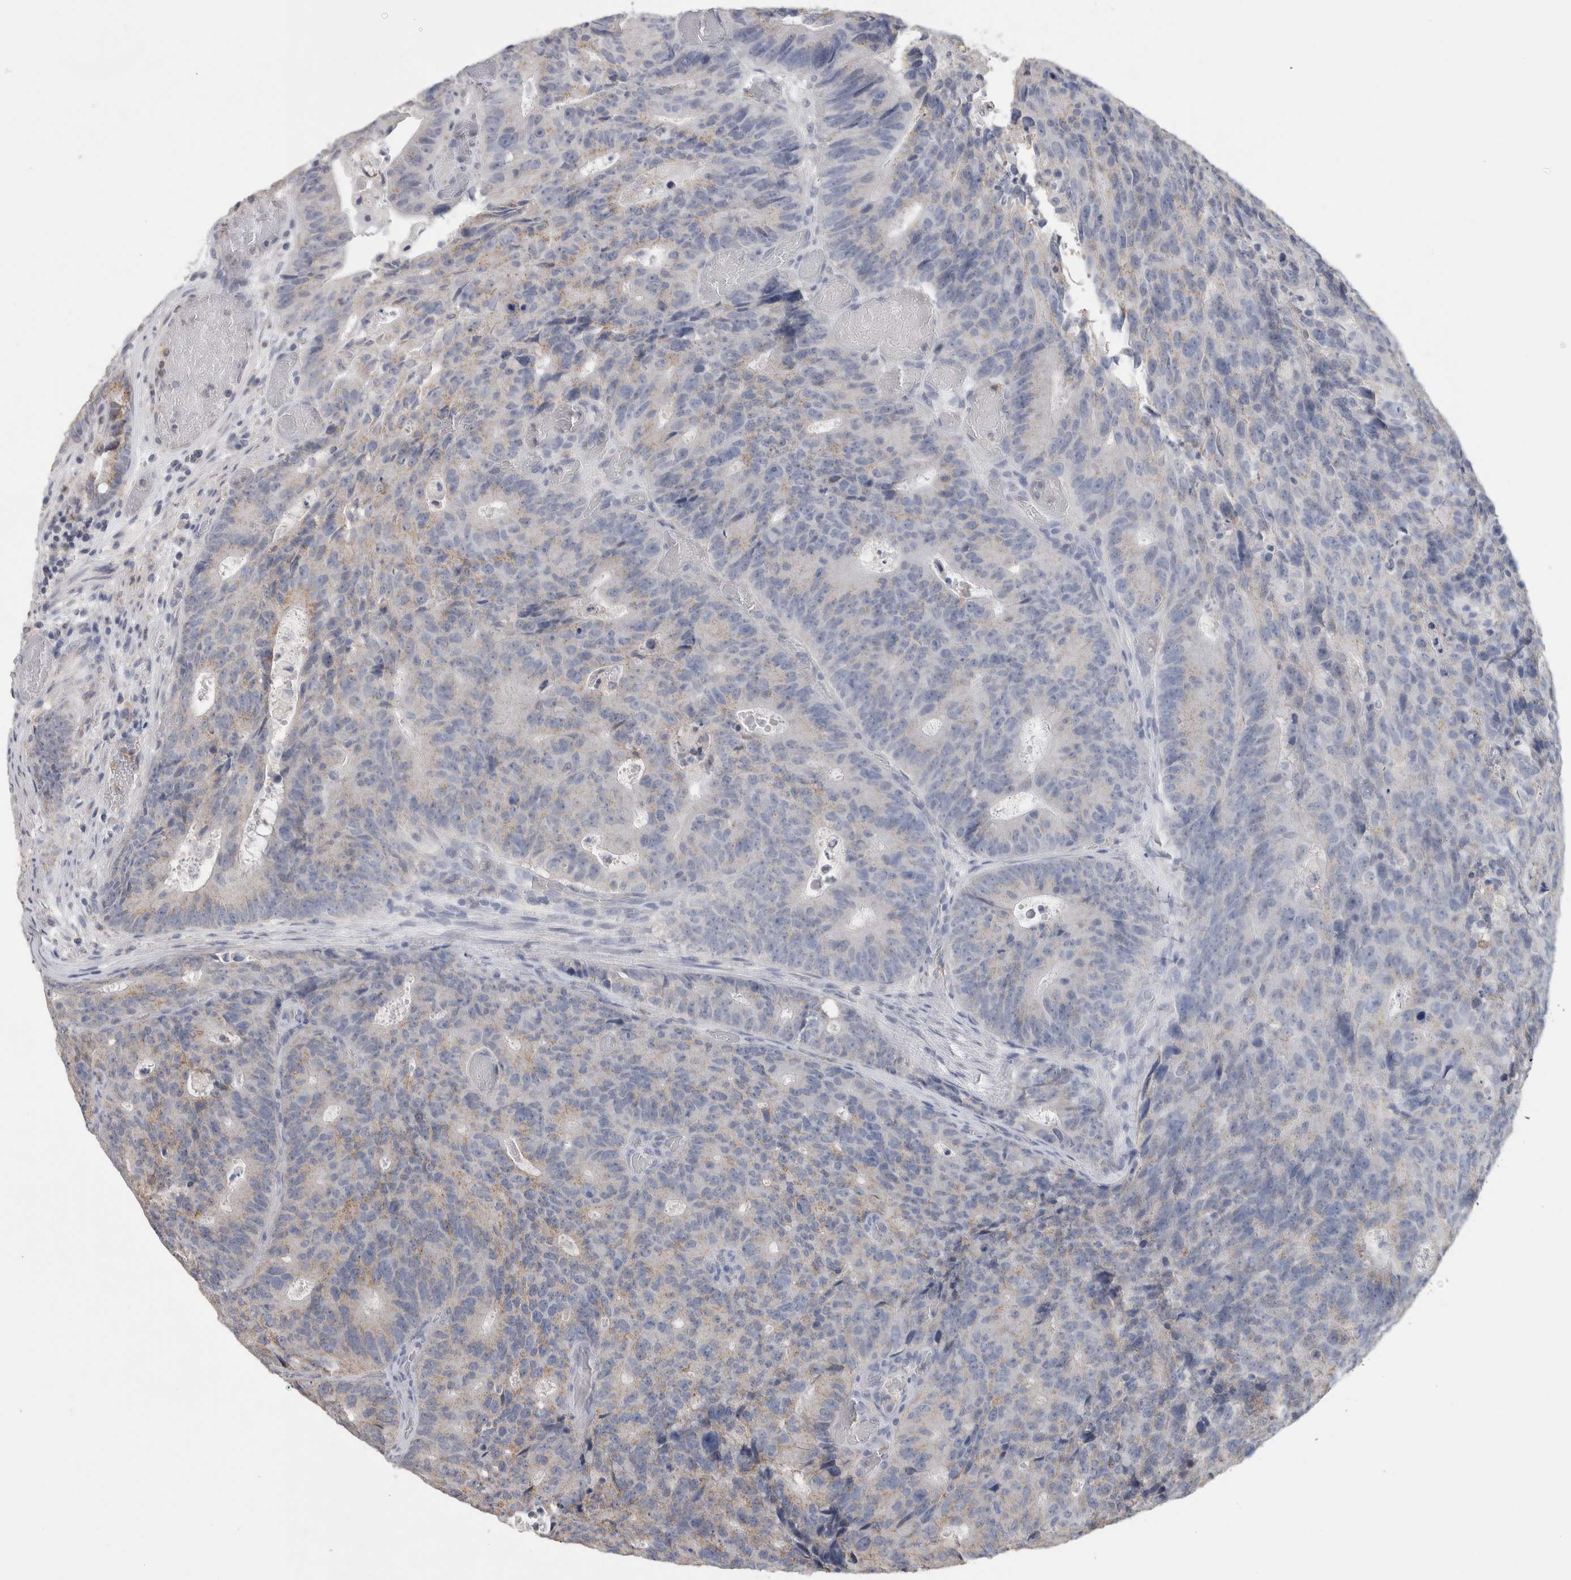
{"staining": {"intensity": "weak", "quantity": "<25%", "location": "cytoplasmic/membranous"}, "tissue": "colorectal cancer", "cell_type": "Tumor cells", "image_type": "cancer", "snomed": [{"axis": "morphology", "description": "Adenocarcinoma, NOS"}, {"axis": "topography", "description": "Colon"}], "caption": "DAB (3,3'-diaminobenzidine) immunohistochemical staining of human colorectal cancer (adenocarcinoma) displays no significant staining in tumor cells.", "gene": "CNTFR", "patient": {"sex": "male", "age": 87}}